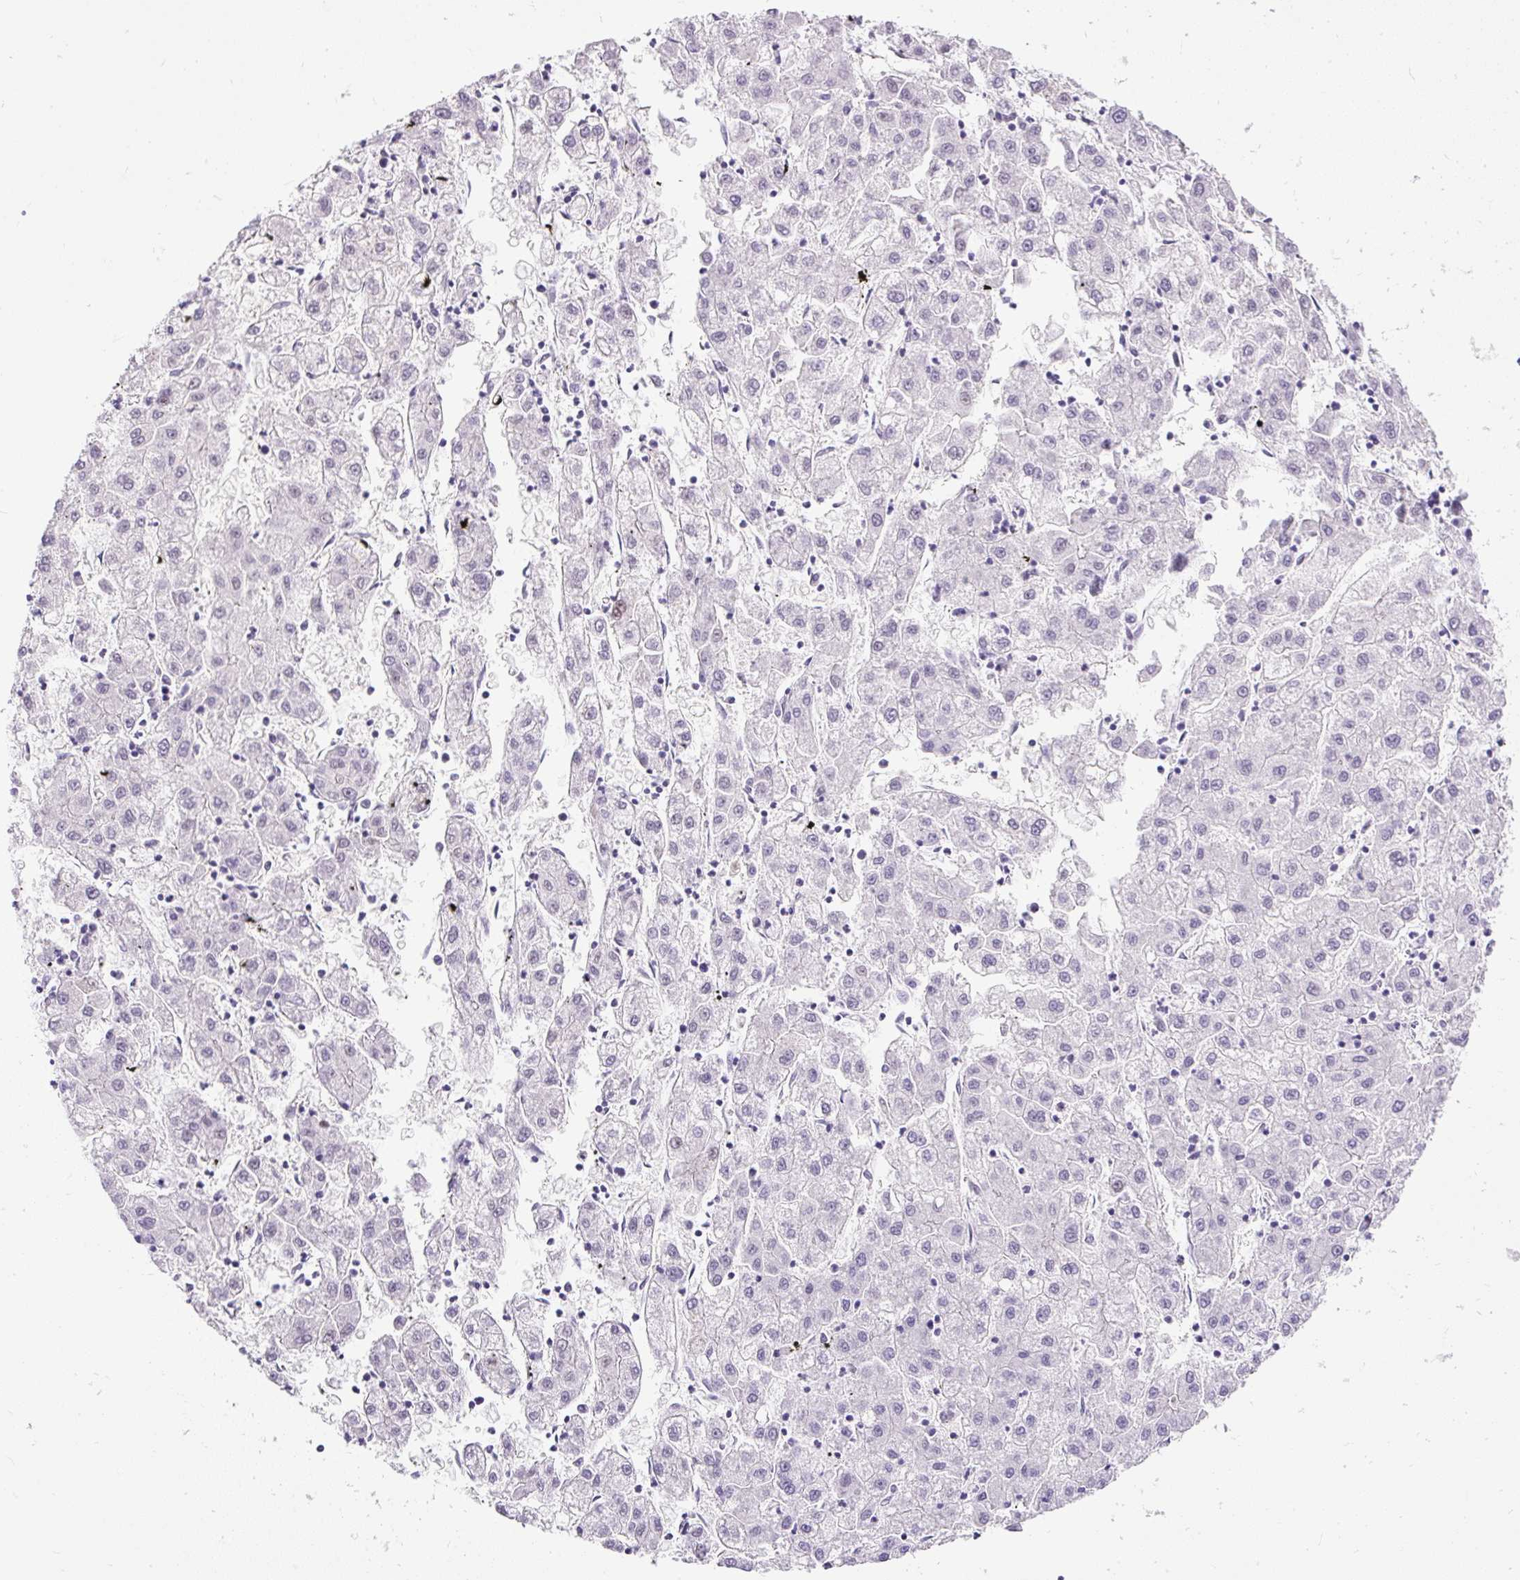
{"staining": {"intensity": "negative", "quantity": "none", "location": "none"}, "tissue": "liver cancer", "cell_type": "Tumor cells", "image_type": "cancer", "snomed": [{"axis": "morphology", "description": "Carcinoma, Hepatocellular, NOS"}, {"axis": "topography", "description": "Liver"}], "caption": "Tumor cells show no significant protein positivity in liver cancer.", "gene": "WNT10B", "patient": {"sex": "male", "age": 72}}